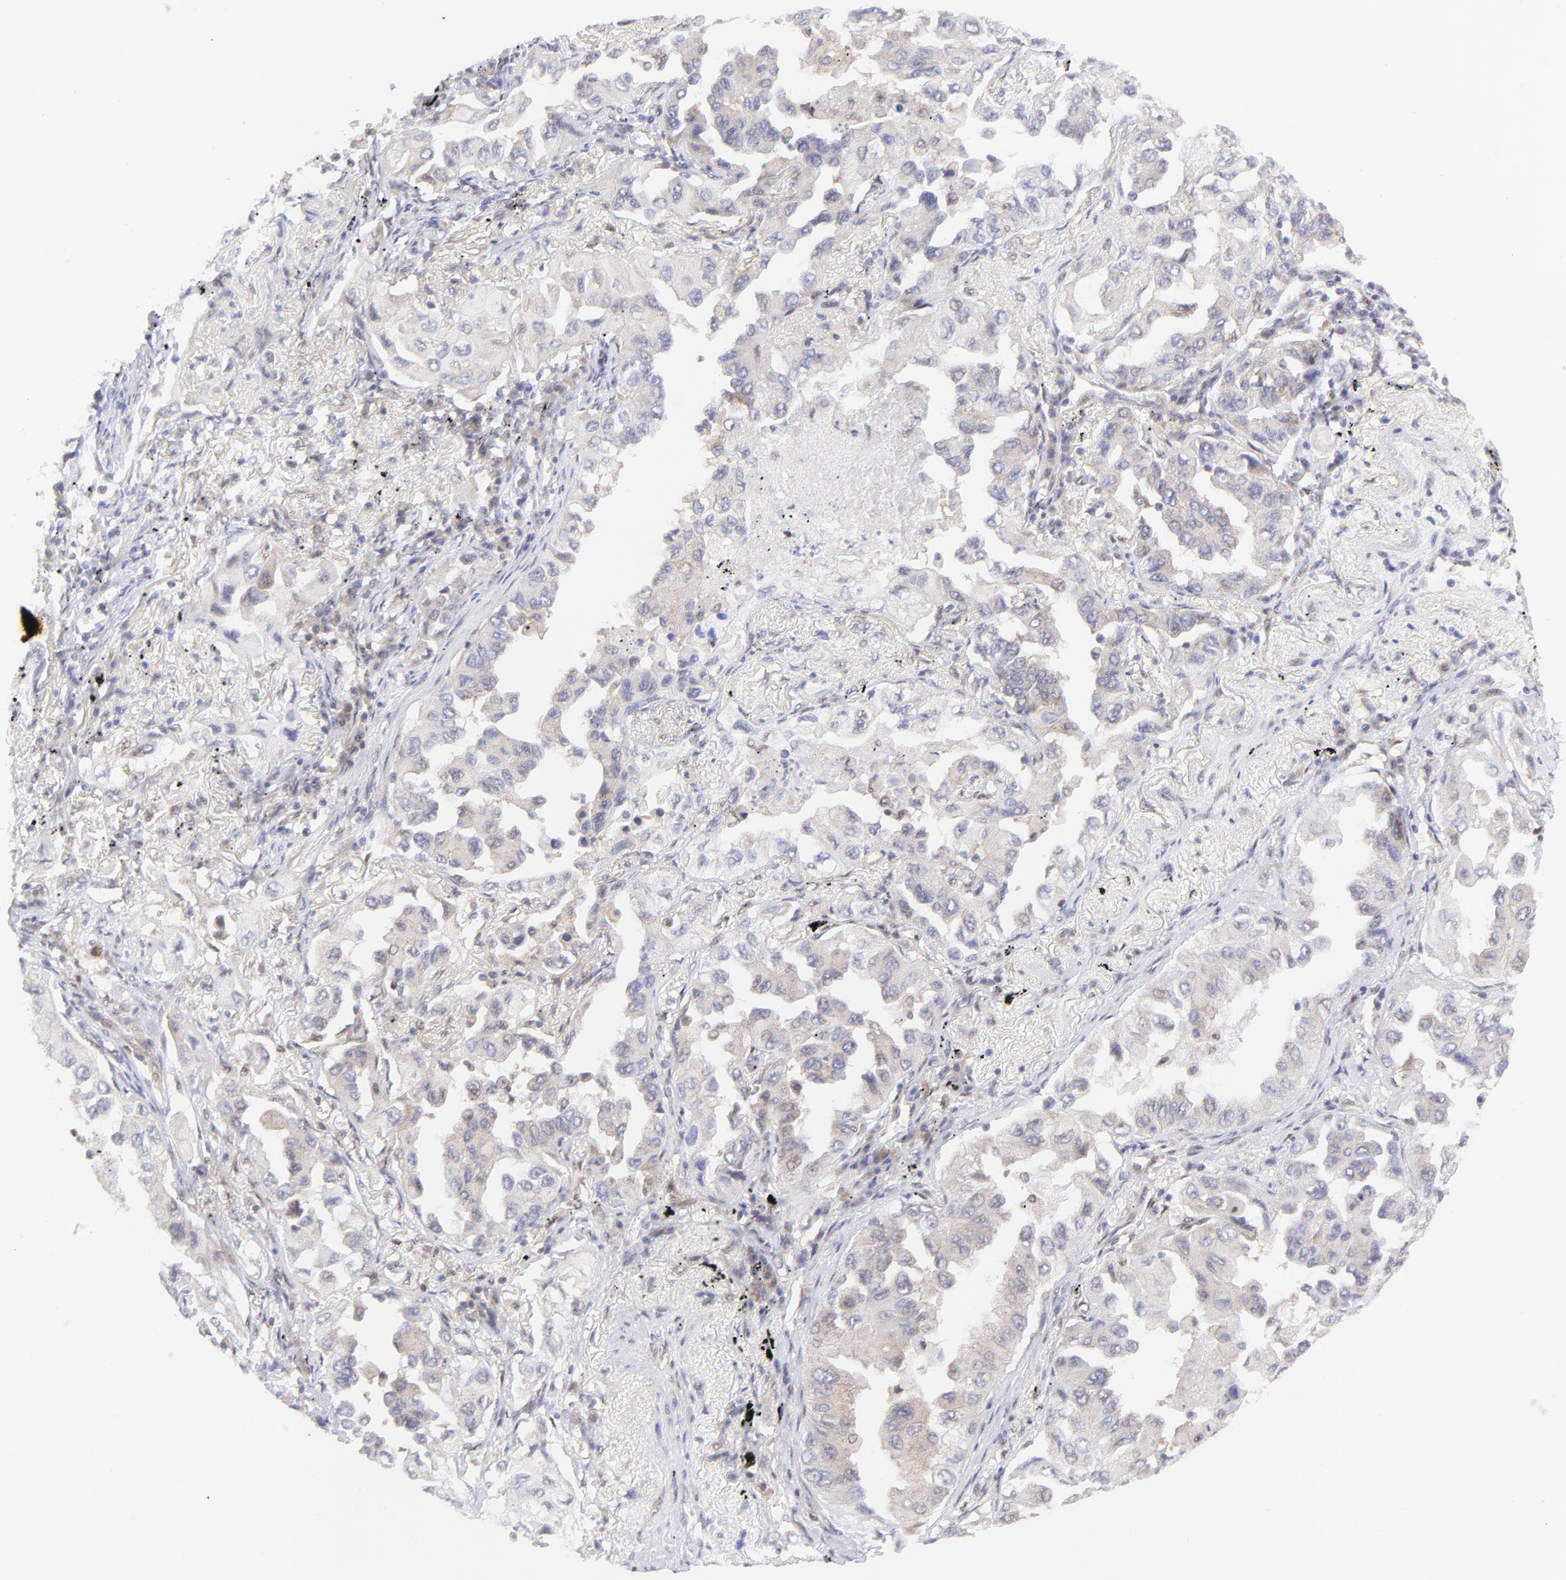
{"staining": {"intensity": "negative", "quantity": "none", "location": "none"}, "tissue": "lung cancer", "cell_type": "Tumor cells", "image_type": "cancer", "snomed": [{"axis": "morphology", "description": "Adenocarcinoma, NOS"}, {"axis": "topography", "description": "Lung"}], "caption": "Lung adenocarcinoma was stained to show a protein in brown. There is no significant staining in tumor cells.", "gene": "PBDC1", "patient": {"sex": "female", "age": 65}}